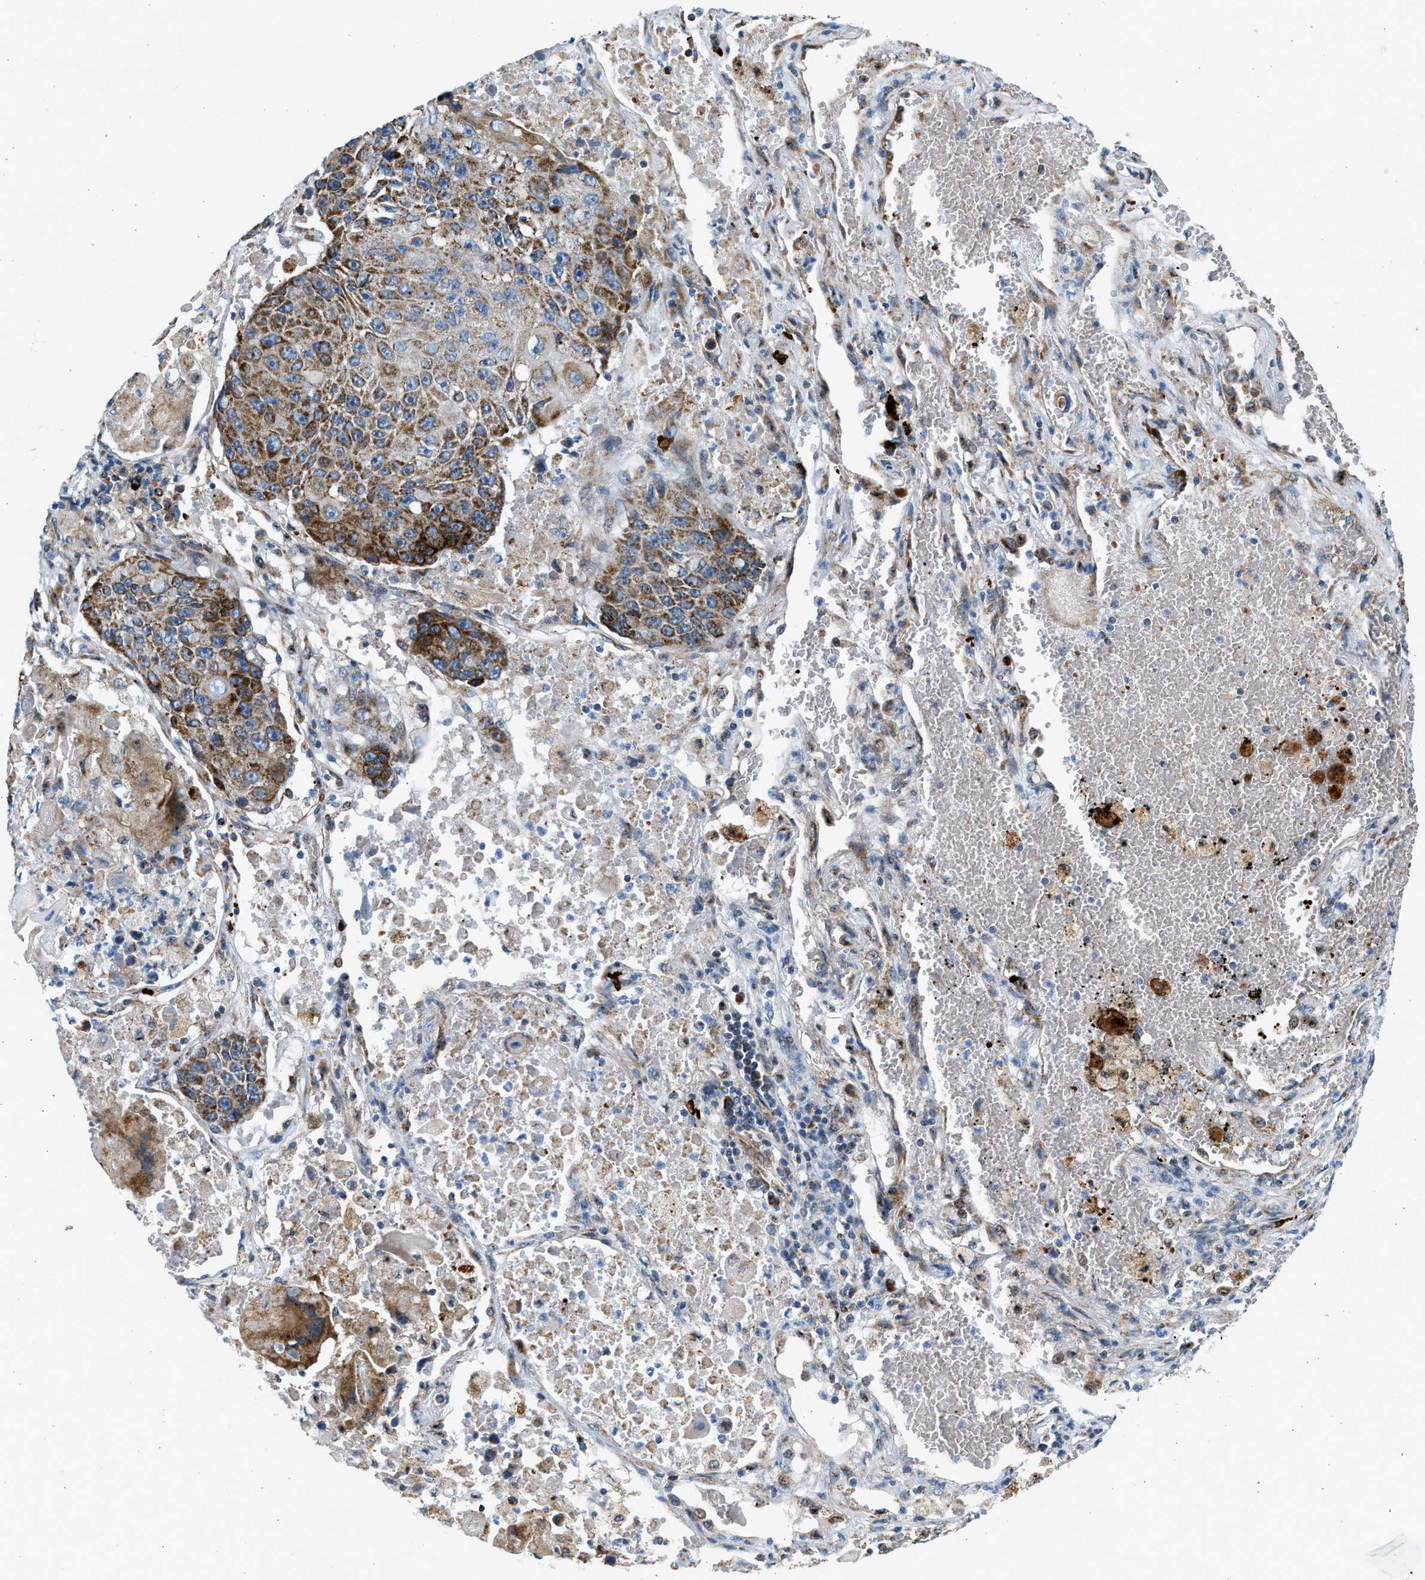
{"staining": {"intensity": "moderate", "quantity": ">75%", "location": "cytoplasmic/membranous"}, "tissue": "lung cancer", "cell_type": "Tumor cells", "image_type": "cancer", "snomed": [{"axis": "morphology", "description": "Squamous cell carcinoma, NOS"}, {"axis": "topography", "description": "Lung"}], "caption": "Immunohistochemical staining of human lung cancer demonstrates medium levels of moderate cytoplasmic/membranous positivity in approximately >75% of tumor cells.", "gene": "KCNMB3", "patient": {"sex": "male", "age": 61}}